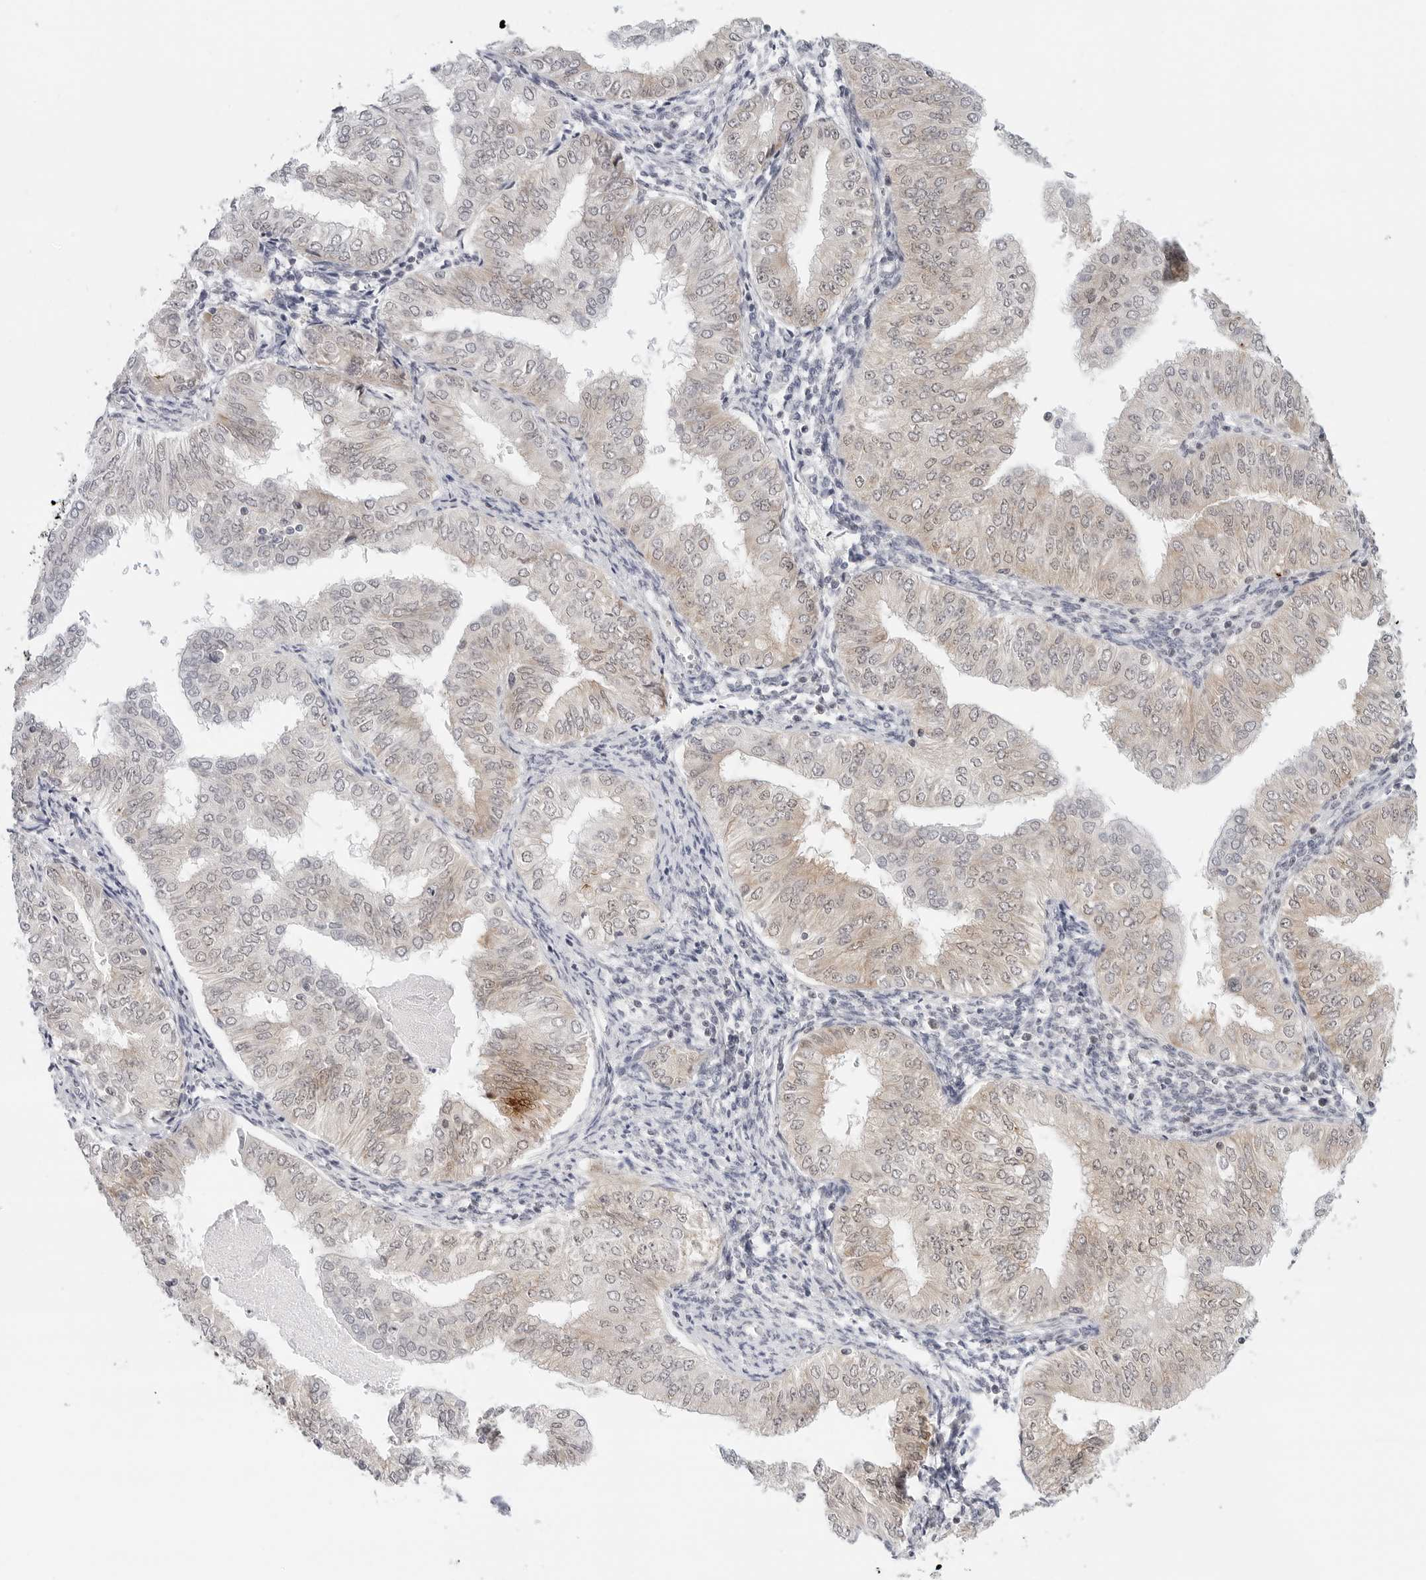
{"staining": {"intensity": "weak", "quantity": "<25%", "location": "cytoplasmic/membranous,nuclear"}, "tissue": "endometrial cancer", "cell_type": "Tumor cells", "image_type": "cancer", "snomed": [{"axis": "morphology", "description": "Normal tissue, NOS"}, {"axis": "morphology", "description": "Adenocarcinoma, NOS"}, {"axis": "topography", "description": "Endometrium"}], "caption": "IHC of endometrial adenocarcinoma shows no staining in tumor cells.", "gene": "METAP1", "patient": {"sex": "female", "age": 53}}